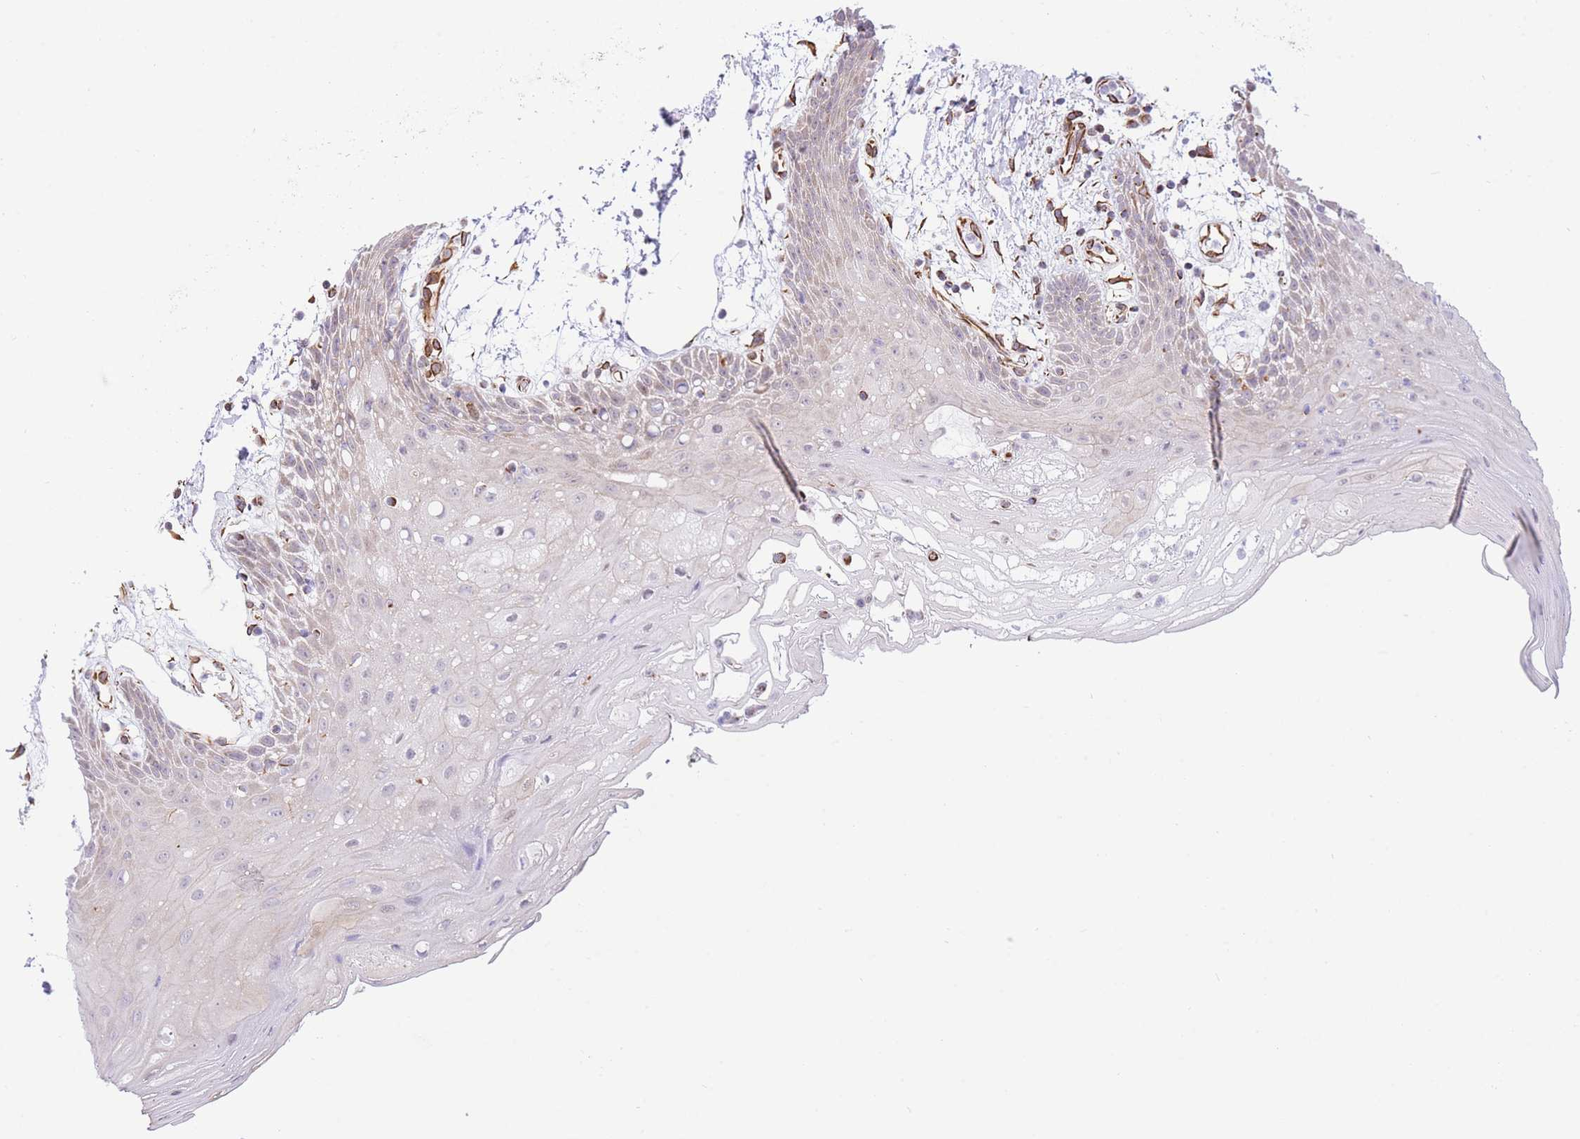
{"staining": {"intensity": "weak", "quantity": "<25%", "location": "cytoplasmic/membranous"}, "tissue": "oral mucosa", "cell_type": "Squamous epithelial cells", "image_type": "normal", "snomed": [{"axis": "morphology", "description": "Normal tissue, NOS"}, {"axis": "topography", "description": "Oral tissue"}, {"axis": "topography", "description": "Tounge, NOS"}], "caption": "Immunohistochemical staining of unremarkable human oral mucosa reveals no significant expression in squamous epithelial cells. (DAB (3,3'-diaminobenzidine) immunohistochemistry (IHC) visualized using brightfield microscopy, high magnification).", "gene": "PSG11", "patient": {"sex": "female", "age": 59}}